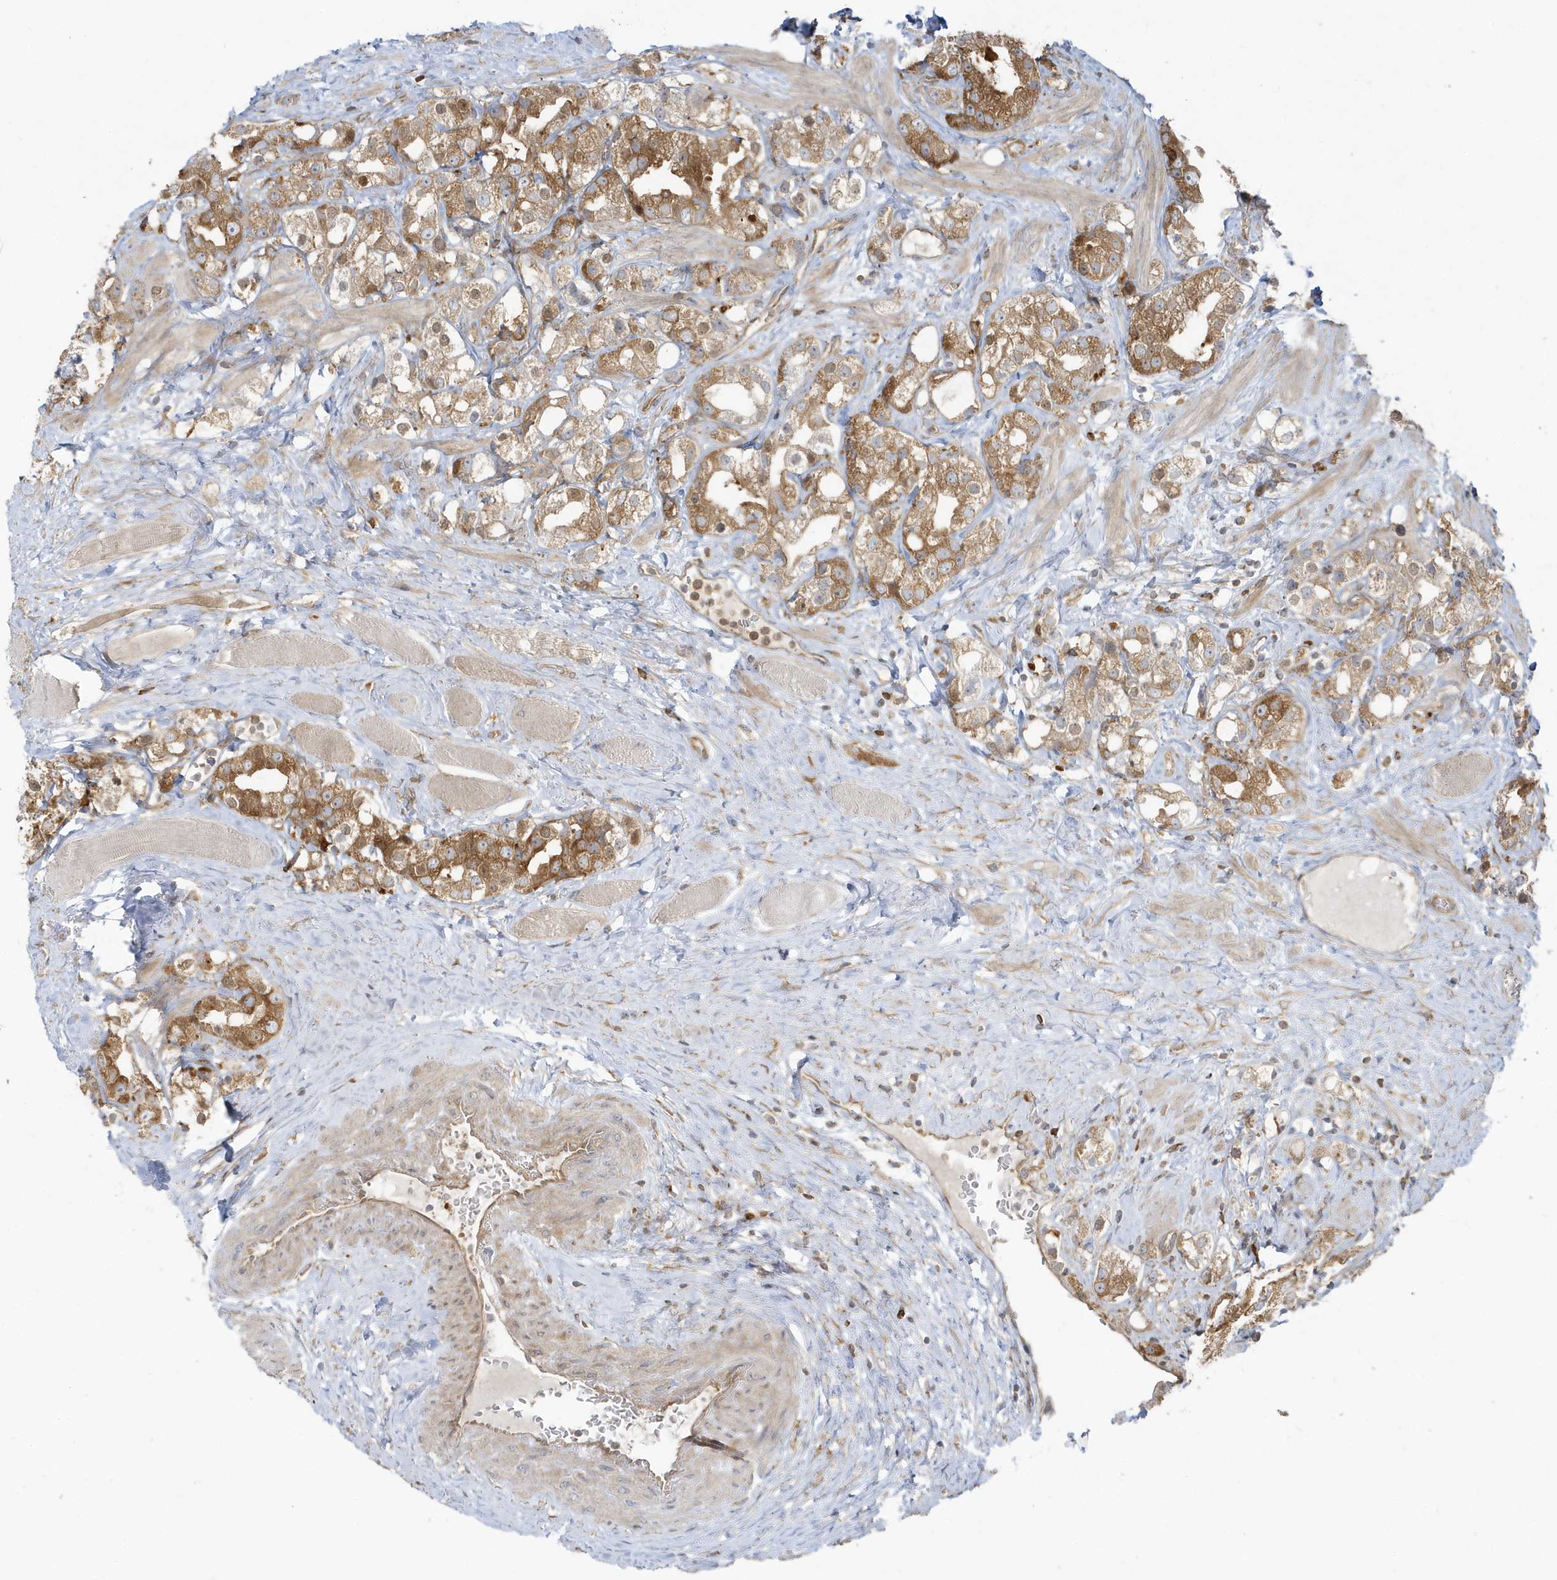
{"staining": {"intensity": "moderate", "quantity": ">75%", "location": "cytoplasmic/membranous"}, "tissue": "prostate cancer", "cell_type": "Tumor cells", "image_type": "cancer", "snomed": [{"axis": "morphology", "description": "Adenocarcinoma, NOS"}, {"axis": "topography", "description": "Prostate"}], "caption": "There is medium levels of moderate cytoplasmic/membranous expression in tumor cells of prostate adenocarcinoma, as demonstrated by immunohistochemical staining (brown color).", "gene": "STAM", "patient": {"sex": "male", "age": 79}}